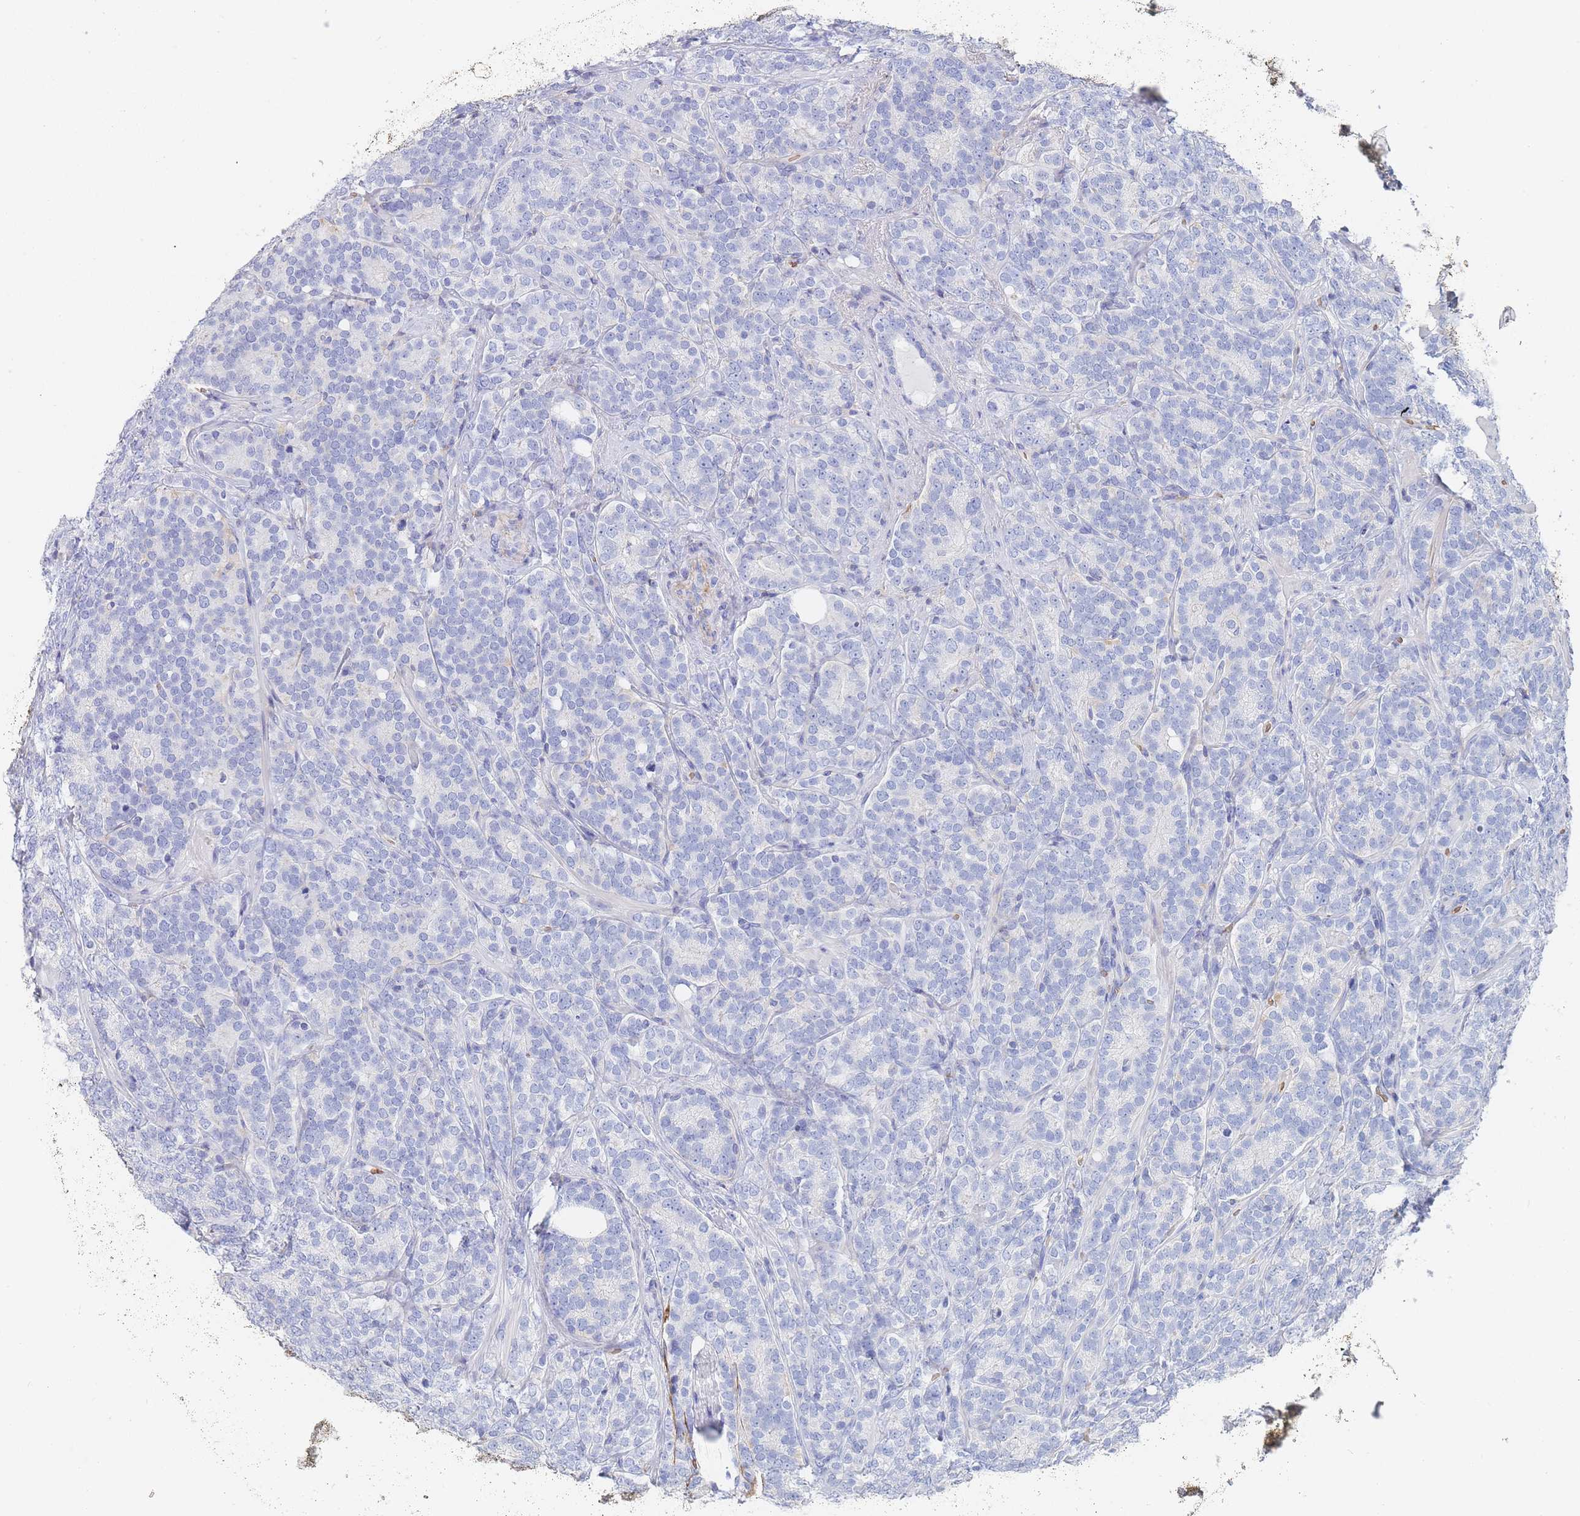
{"staining": {"intensity": "negative", "quantity": "none", "location": "none"}, "tissue": "prostate cancer", "cell_type": "Tumor cells", "image_type": "cancer", "snomed": [{"axis": "morphology", "description": "Adenocarcinoma, High grade"}, {"axis": "topography", "description": "Prostate"}], "caption": "Micrograph shows no significant protein positivity in tumor cells of prostate cancer. (Brightfield microscopy of DAB (3,3'-diaminobenzidine) immunohistochemistry at high magnification).", "gene": "SLC2A1", "patient": {"sex": "male", "age": 64}}